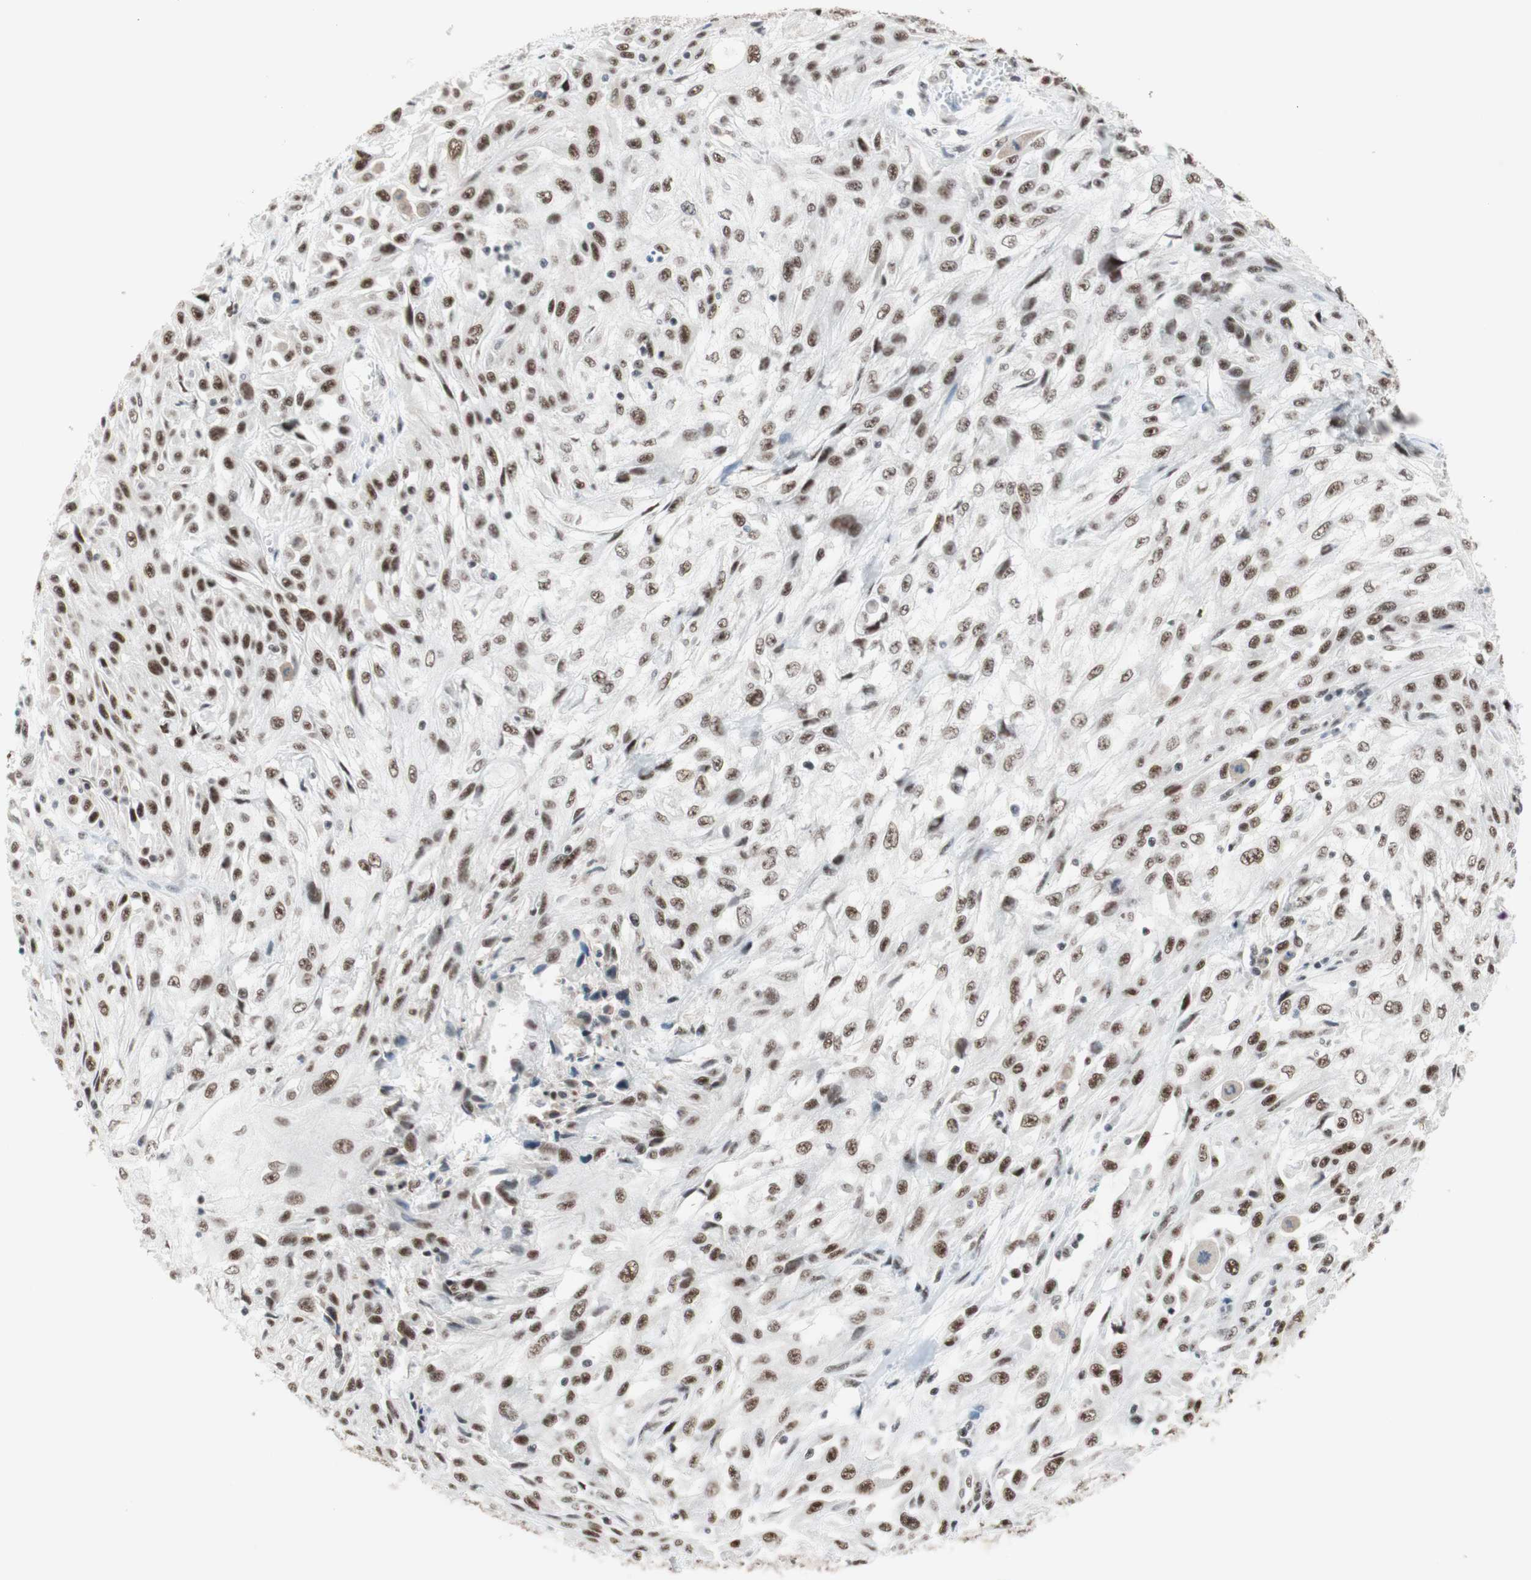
{"staining": {"intensity": "moderate", "quantity": ">75%", "location": "nuclear"}, "tissue": "skin cancer", "cell_type": "Tumor cells", "image_type": "cancer", "snomed": [{"axis": "morphology", "description": "Squamous cell carcinoma, NOS"}, {"axis": "topography", "description": "Skin"}], "caption": "Moderate nuclear protein expression is appreciated in approximately >75% of tumor cells in squamous cell carcinoma (skin). Nuclei are stained in blue.", "gene": "PRPF19", "patient": {"sex": "male", "age": 75}}